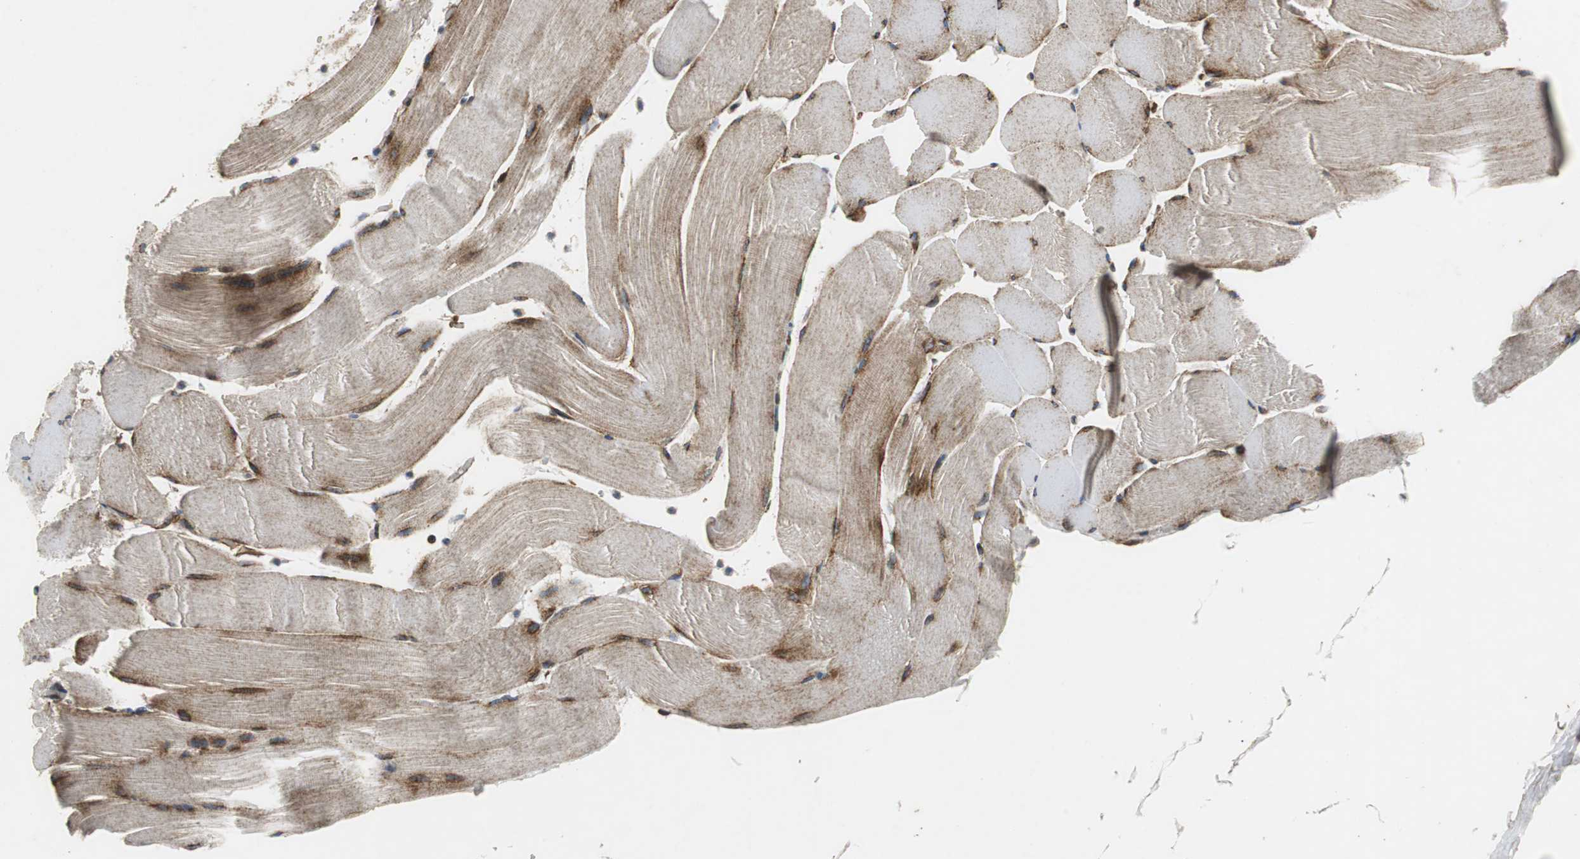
{"staining": {"intensity": "moderate", "quantity": ">75%", "location": "cytoplasmic/membranous"}, "tissue": "skeletal muscle", "cell_type": "Myocytes", "image_type": "normal", "snomed": [{"axis": "morphology", "description": "Normal tissue, NOS"}, {"axis": "topography", "description": "Skeletal muscle"}], "caption": "Immunohistochemical staining of benign human skeletal muscle displays moderate cytoplasmic/membranous protein positivity in about >75% of myocytes. Nuclei are stained in blue.", "gene": "ISCU", "patient": {"sex": "male", "age": 62}}